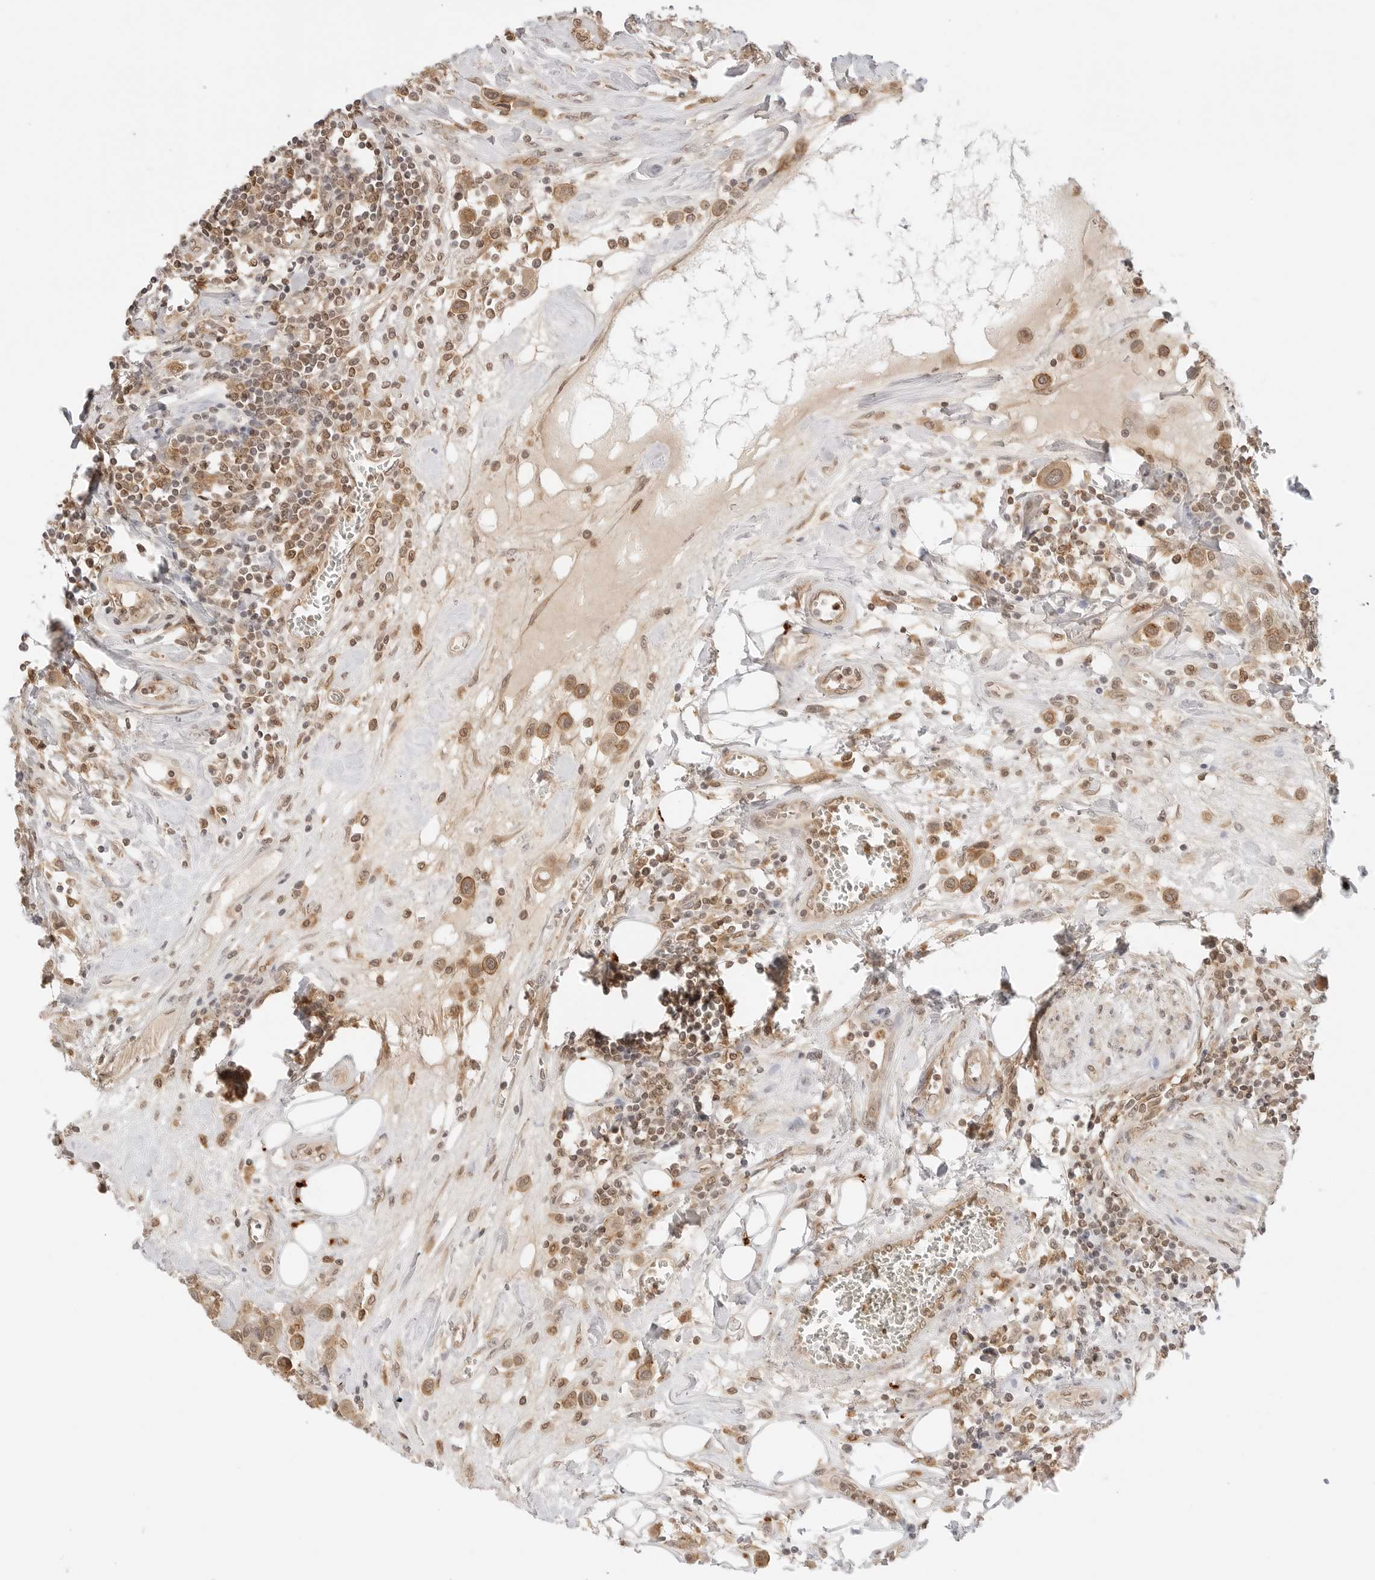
{"staining": {"intensity": "moderate", "quantity": ">75%", "location": "cytoplasmic/membranous"}, "tissue": "urothelial cancer", "cell_type": "Tumor cells", "image_type": "cancer", "snomed": [{"axis": "morphology", "description": "Urothelial carcinoma, High grade"}, {"axis": "topography", "description": "Urinary bladder"}], "caption": "Tumor cells reveal moderate cytoplasmic/membranous staining in about >75% of cells in urothelial cancer.", "gene": "EPHA1", "patient": {"sex": "male", "age": 50}}